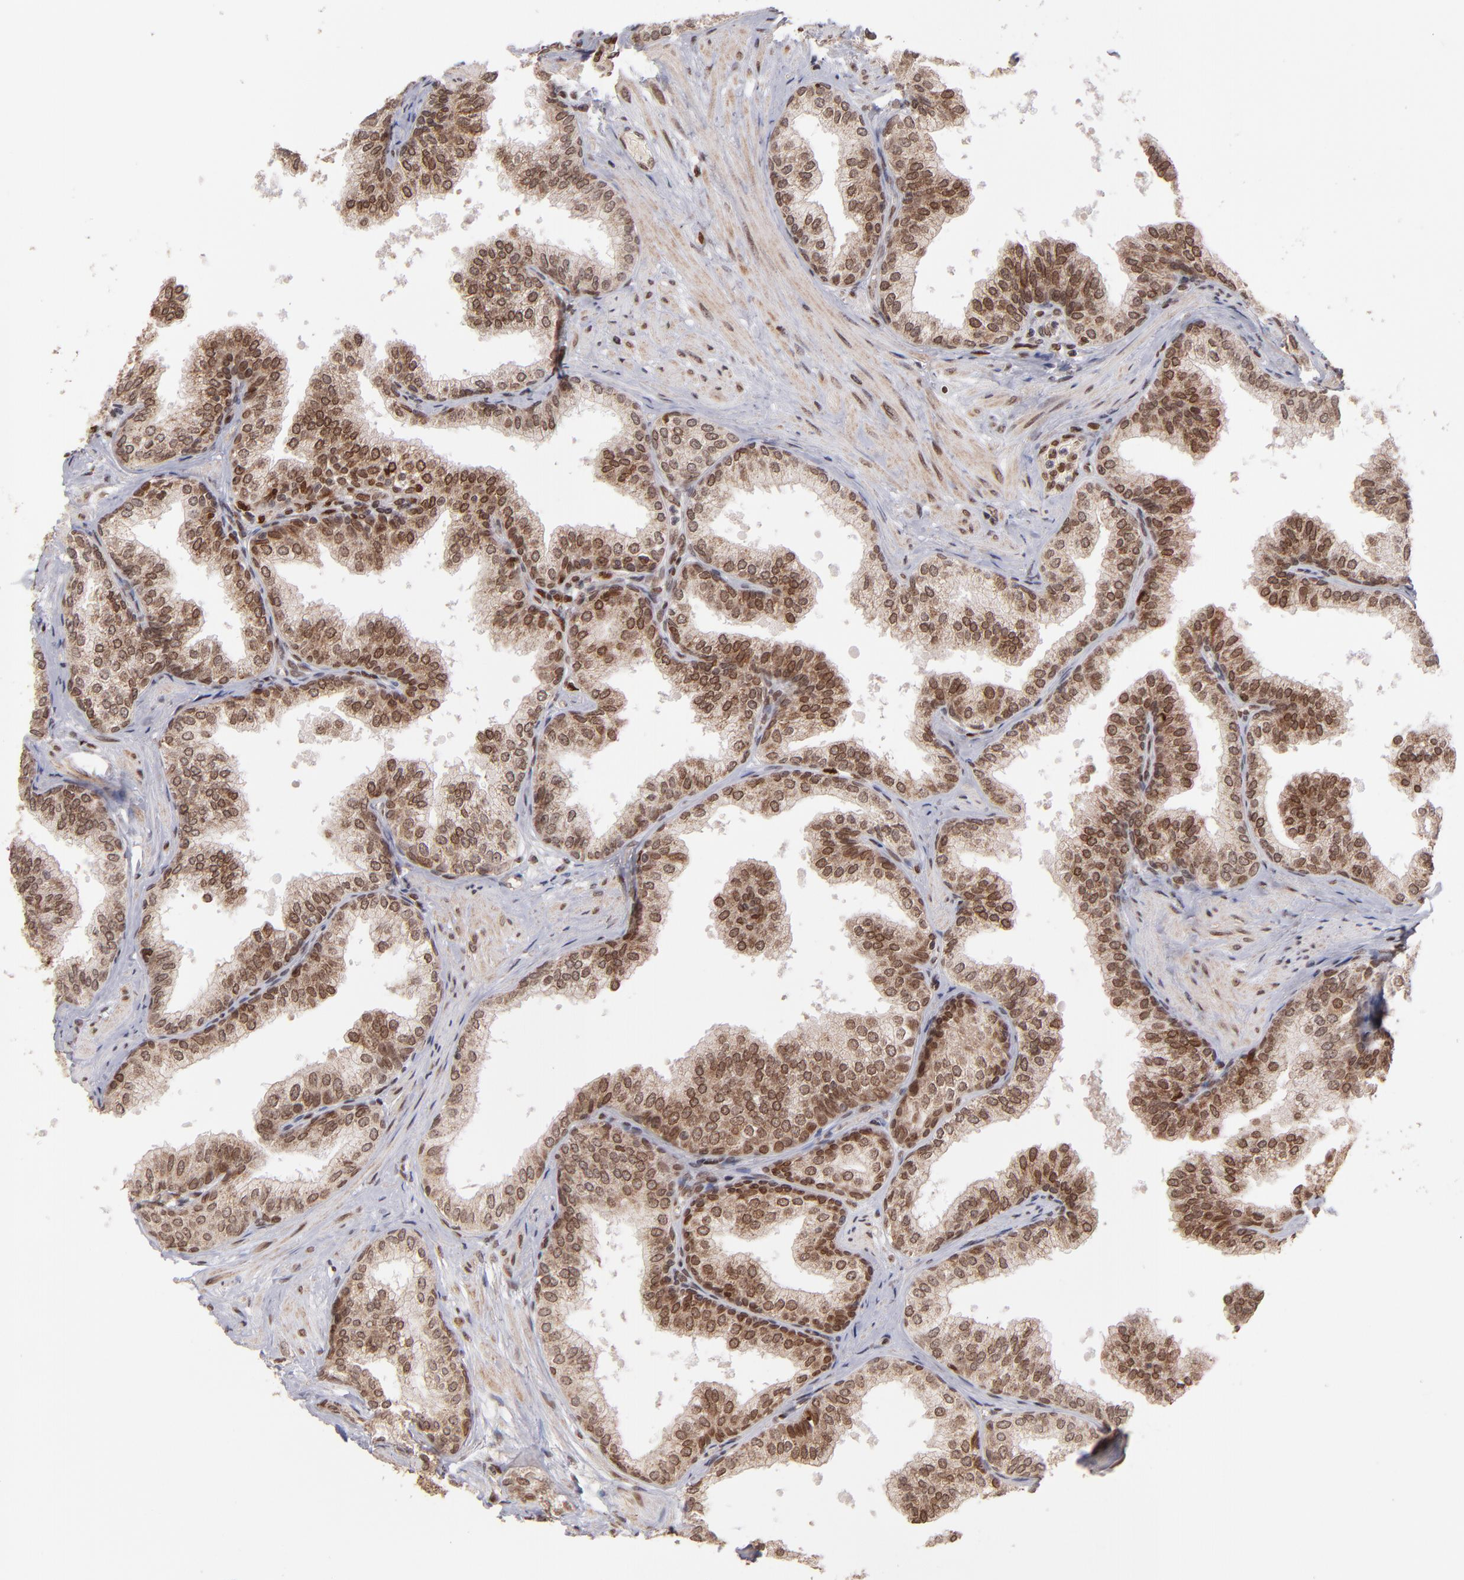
{"staining": {"intensity": "moderate", "quantity": ">75%", "location": "cytoplasmic/membranous,nuclear"}, "tissue": "prostate", "cell_type": "Glandular cells", "image_type": "normal", "snomed": [{"axis": "morphology", "description": "Normal tissue, NOS"}, {"axis": "topography", "description": "Prostate"}], "caption": "Prostate was stained to show a protein in brown. There is medium levels of moderate cytoplasmic/membranous,nuclear expression in about >75% of glandular cells. (Brightfield microscopy of DAB IHC at high magnification).", "gene": "TOP1MT", "patient": {"sex": "male", "age": 60}}